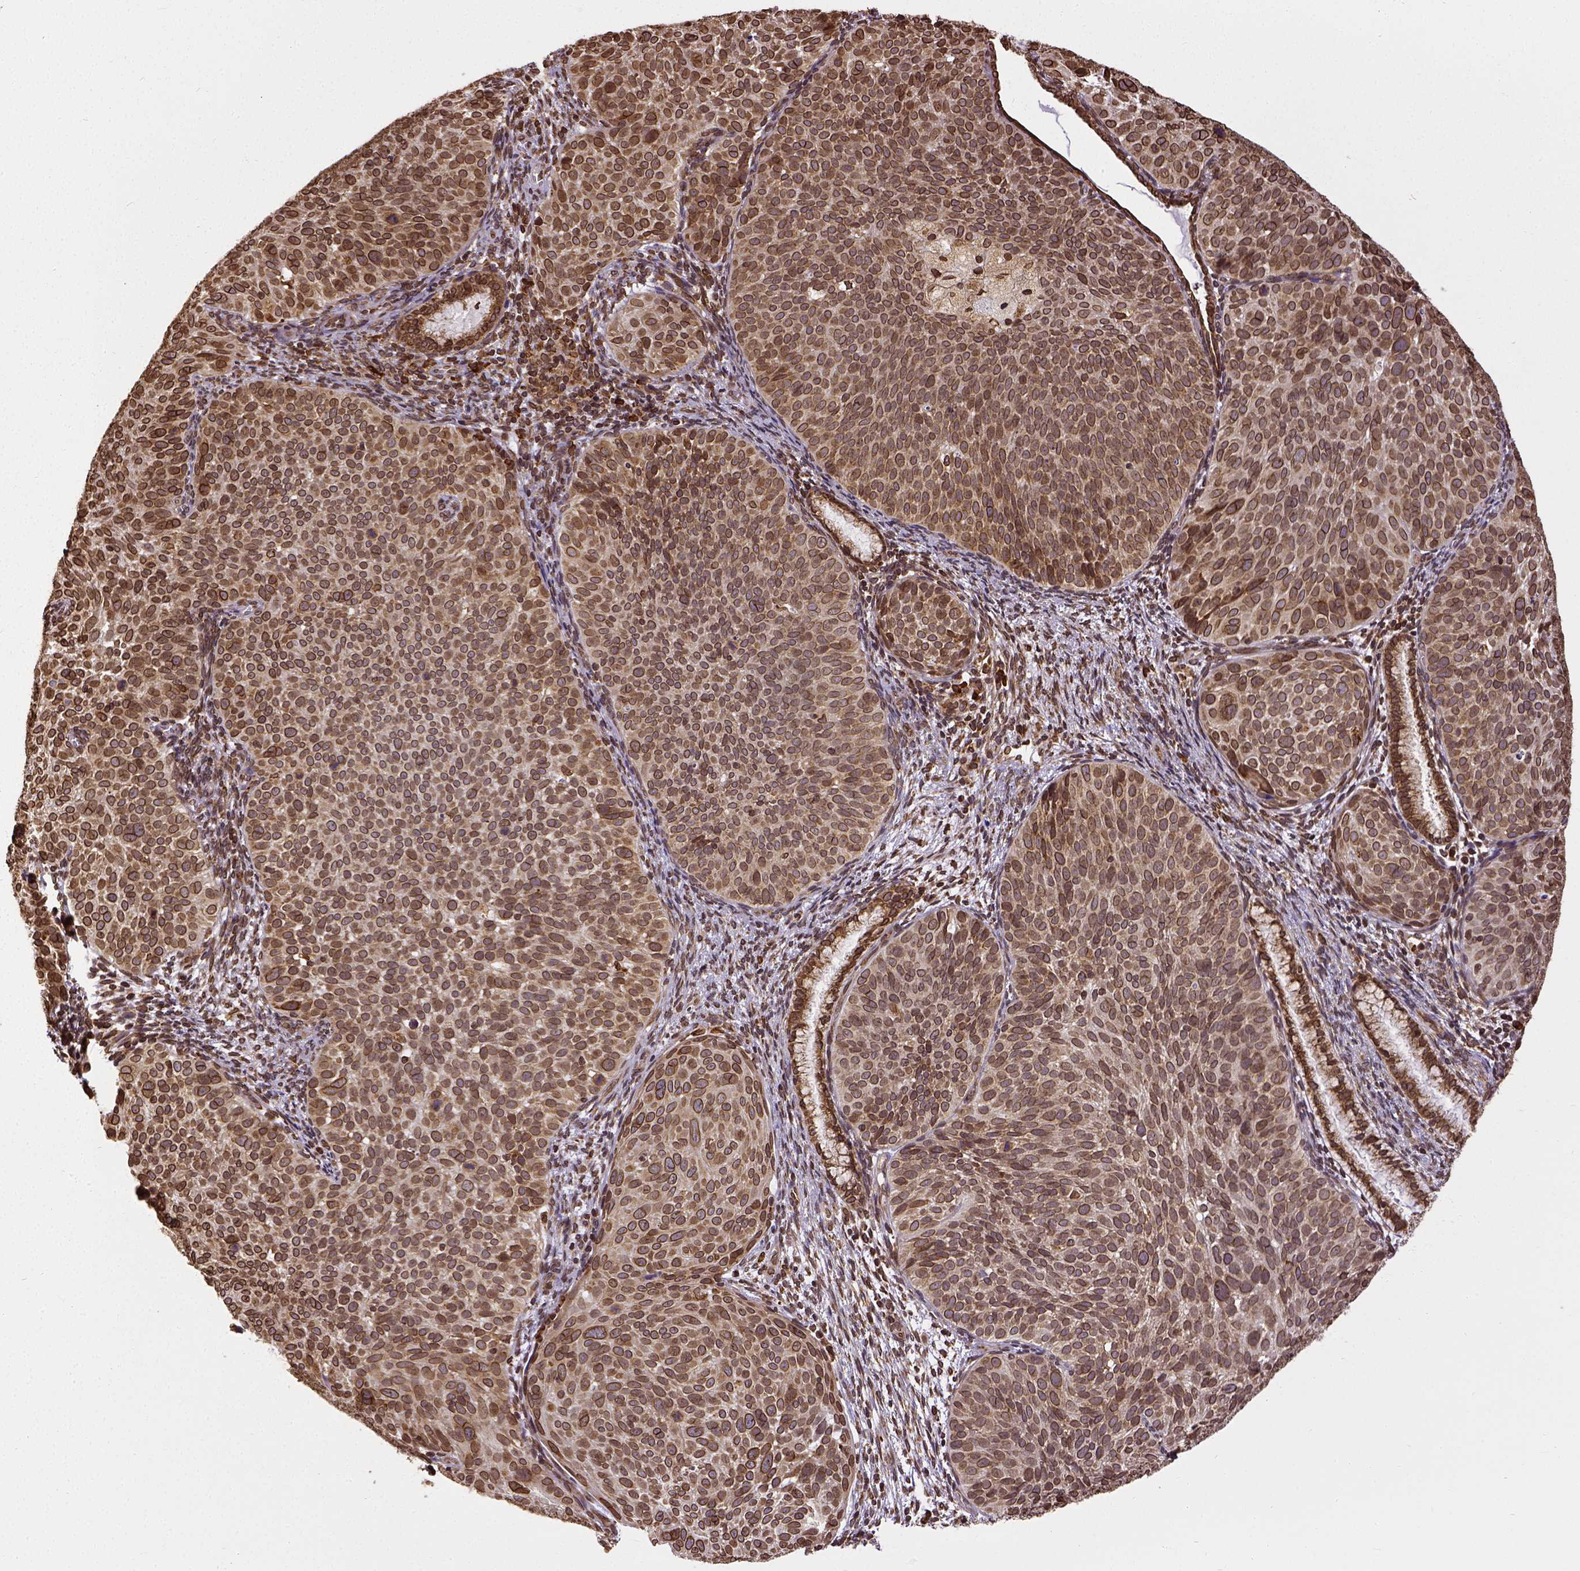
{"staining": {"intensity": "moderate", "quantity": ">75%", "location": "cytoplasmic/membranous,nuclear"}, "tissue": "cervical cancer", "cell_type": "Tumor cells", "image_type": "cancer", "snomed": [{"axis": "morphology", "description": "Squamous cell carcinoma, NOS"}, {"axis": "topography", "description": "Cervix"}], "caption": "Immunohistochemistry (IHC) micrograph of neoplastic tissue: cervical squamous cell carcinoma stained using IHC reveals medium levels of moderate protein expression localized specifically in the cytoplasmic/membranous and nuclear of tumor cells, appearing as a cytoplasmic/membranous and nuclear brown color.", "gene": "MTDH", "patient": {"sex": "female", "age": 39}}